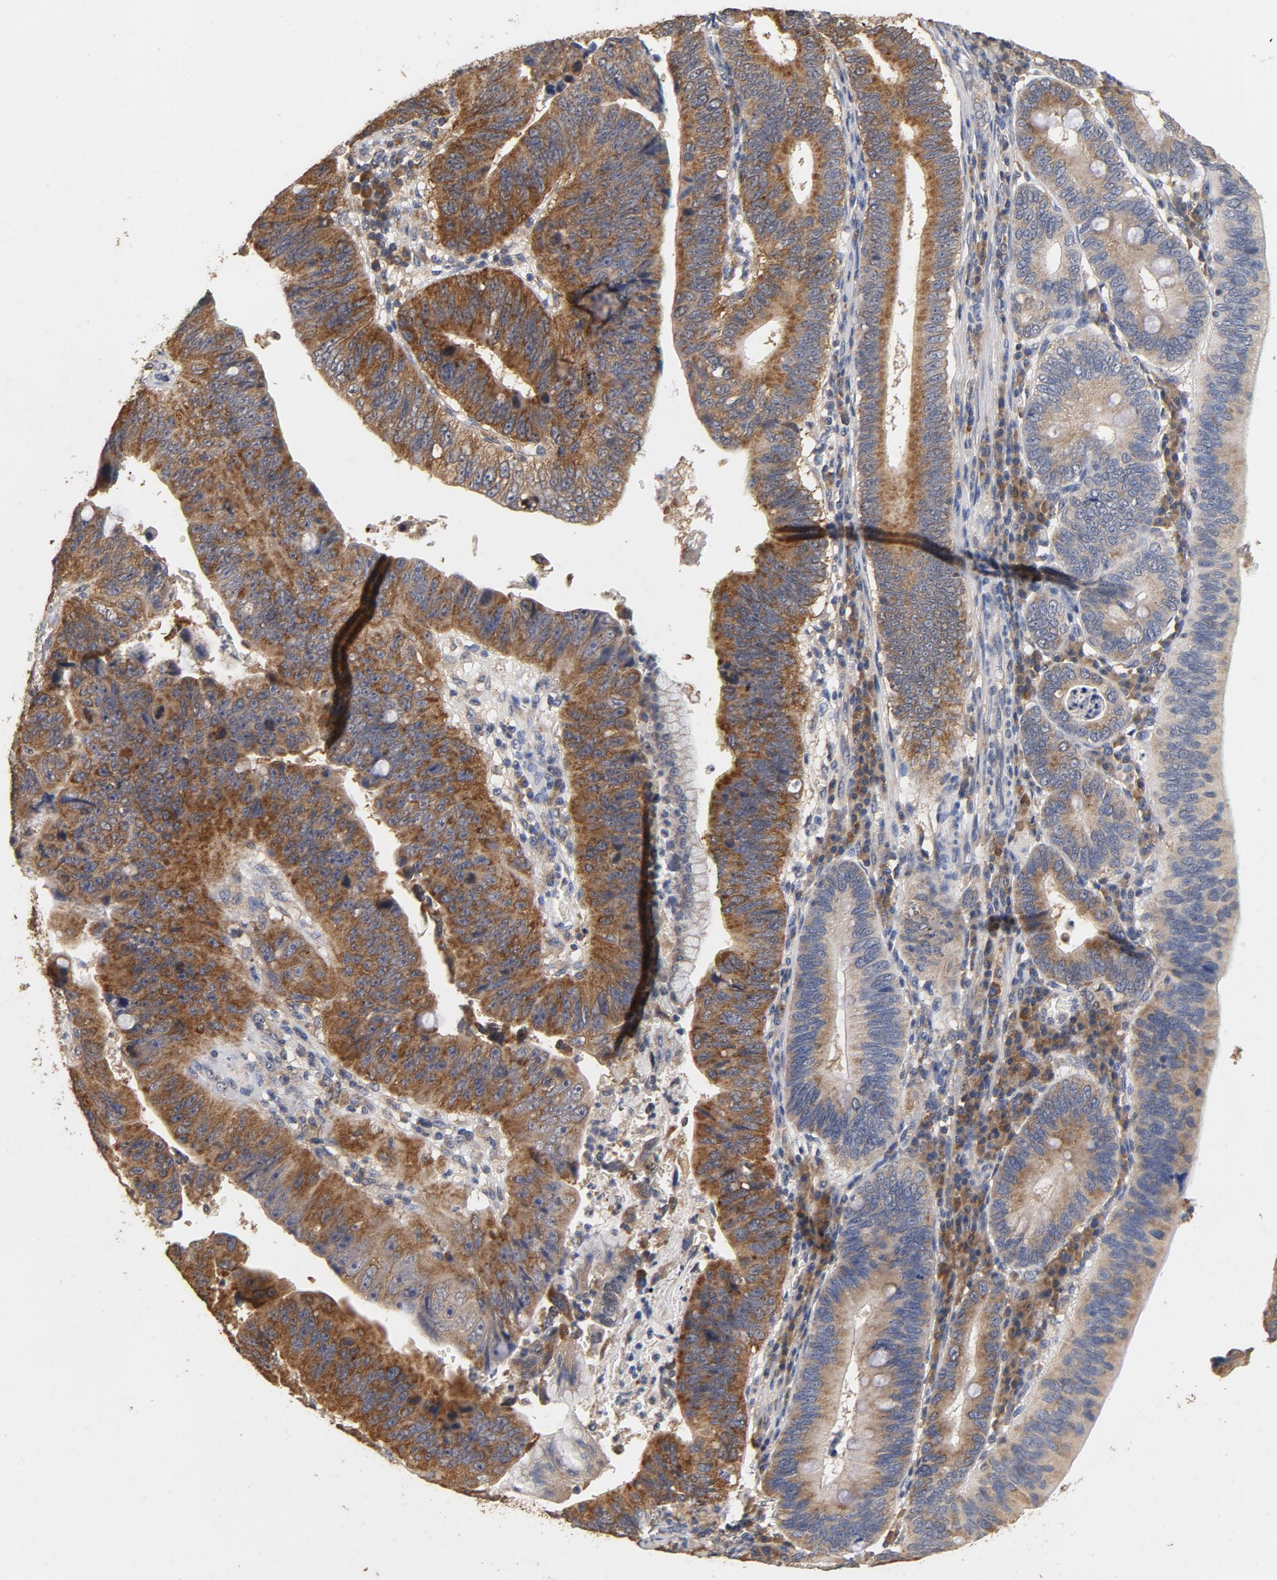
{"staining": {"intensity": "moderate", "quantity": ">75%", "location": "cytoplasmic/membranous"}, "tissue": "stomach cancer", "cell_type": "Tumor cells", "image_type": "cancer", "snomed": [{"axis": "morphology", "description": "Adenocarcinoma, NOS"}, {"axis": "topography", "description": "Stomach"}], "caption": "The histopathology image displays staining of stomach cancer (adenocarcinoma), revealing moderate cytoplasmic/membranous protein positivity (brown color) within tumor cells.", "gene": "DDX6", "patient": {"sex": "male", "age": 59}}